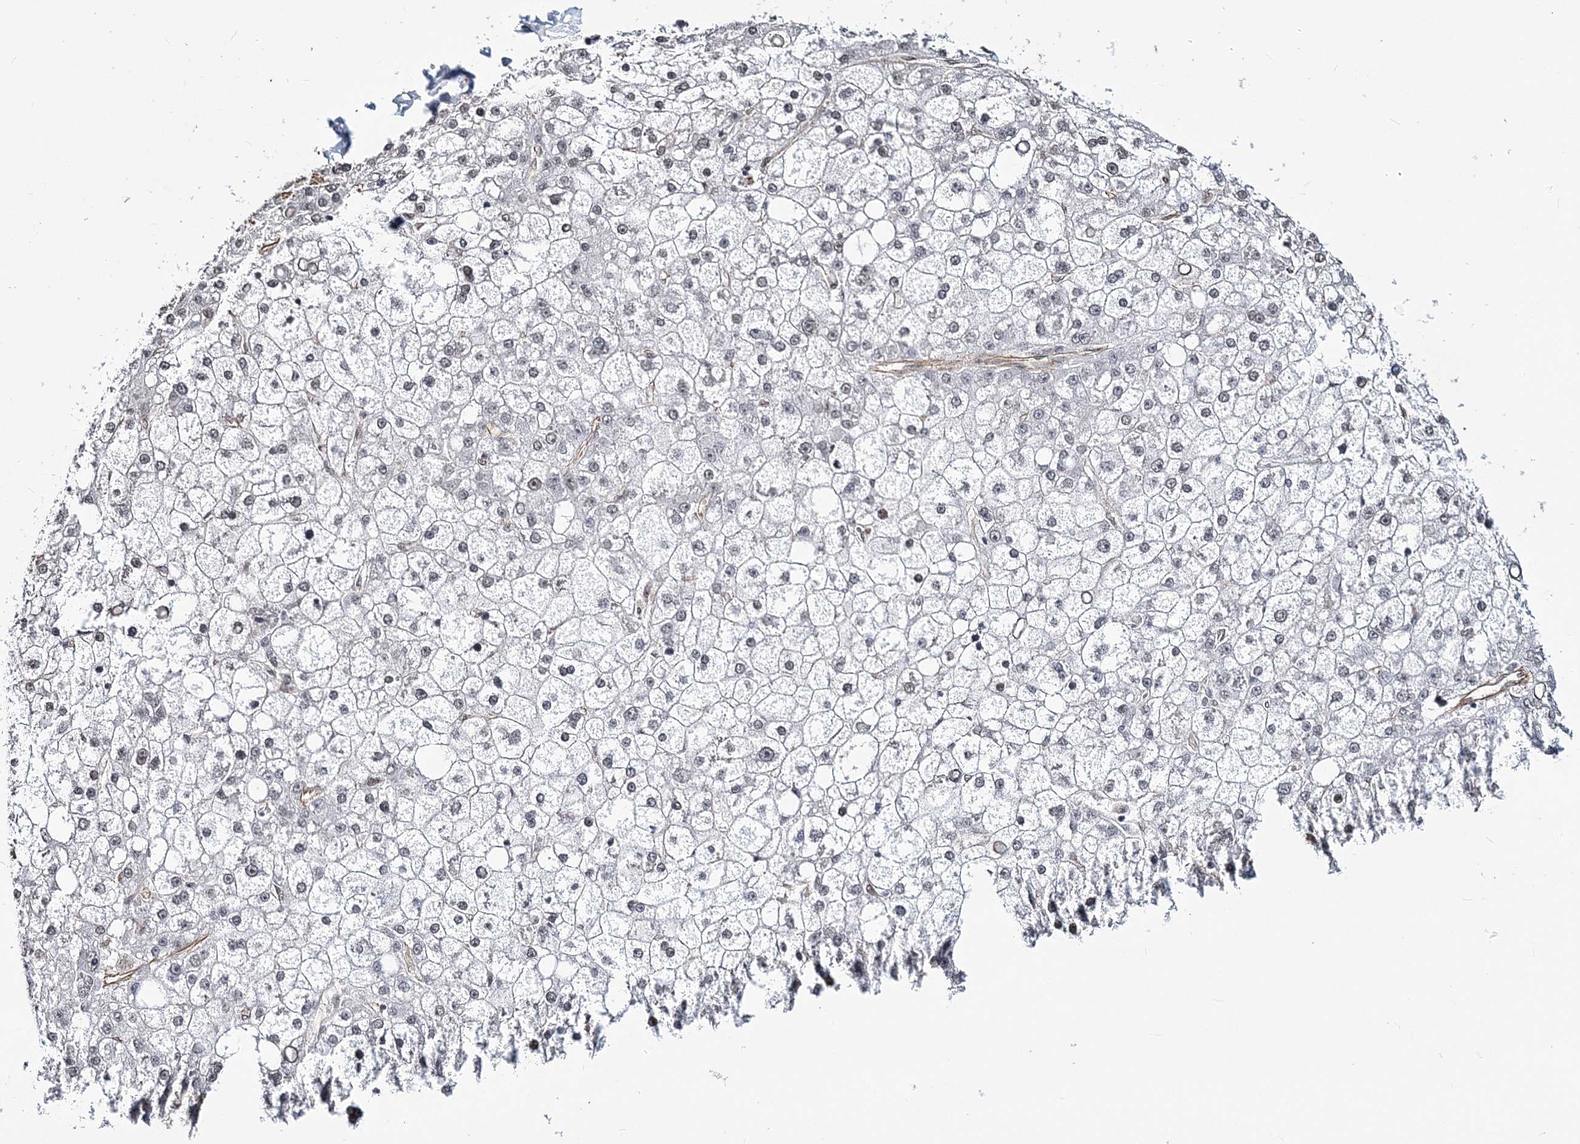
{"staining": {"intensity": "negative", "quantity": "none", "location": "none"}, "tissue": "liver cancer", "cell_type": "Tumor cells", "image_type": "cancer", "snomed": [{"axis": "morphology", "description": "Carcinoma, Hepatocellular, NOS"}, {"axis": "topography", "description": "Liver"}], "caption": "This micrograph is of liver cancer stained with immunohistochemistry (IHC) to label a protein in brown with the nuclei are counter-stained blue. There is no staining in tumor cells.", "gene": "ATP11B", "patient": {"sex": "male", "age": 67}}